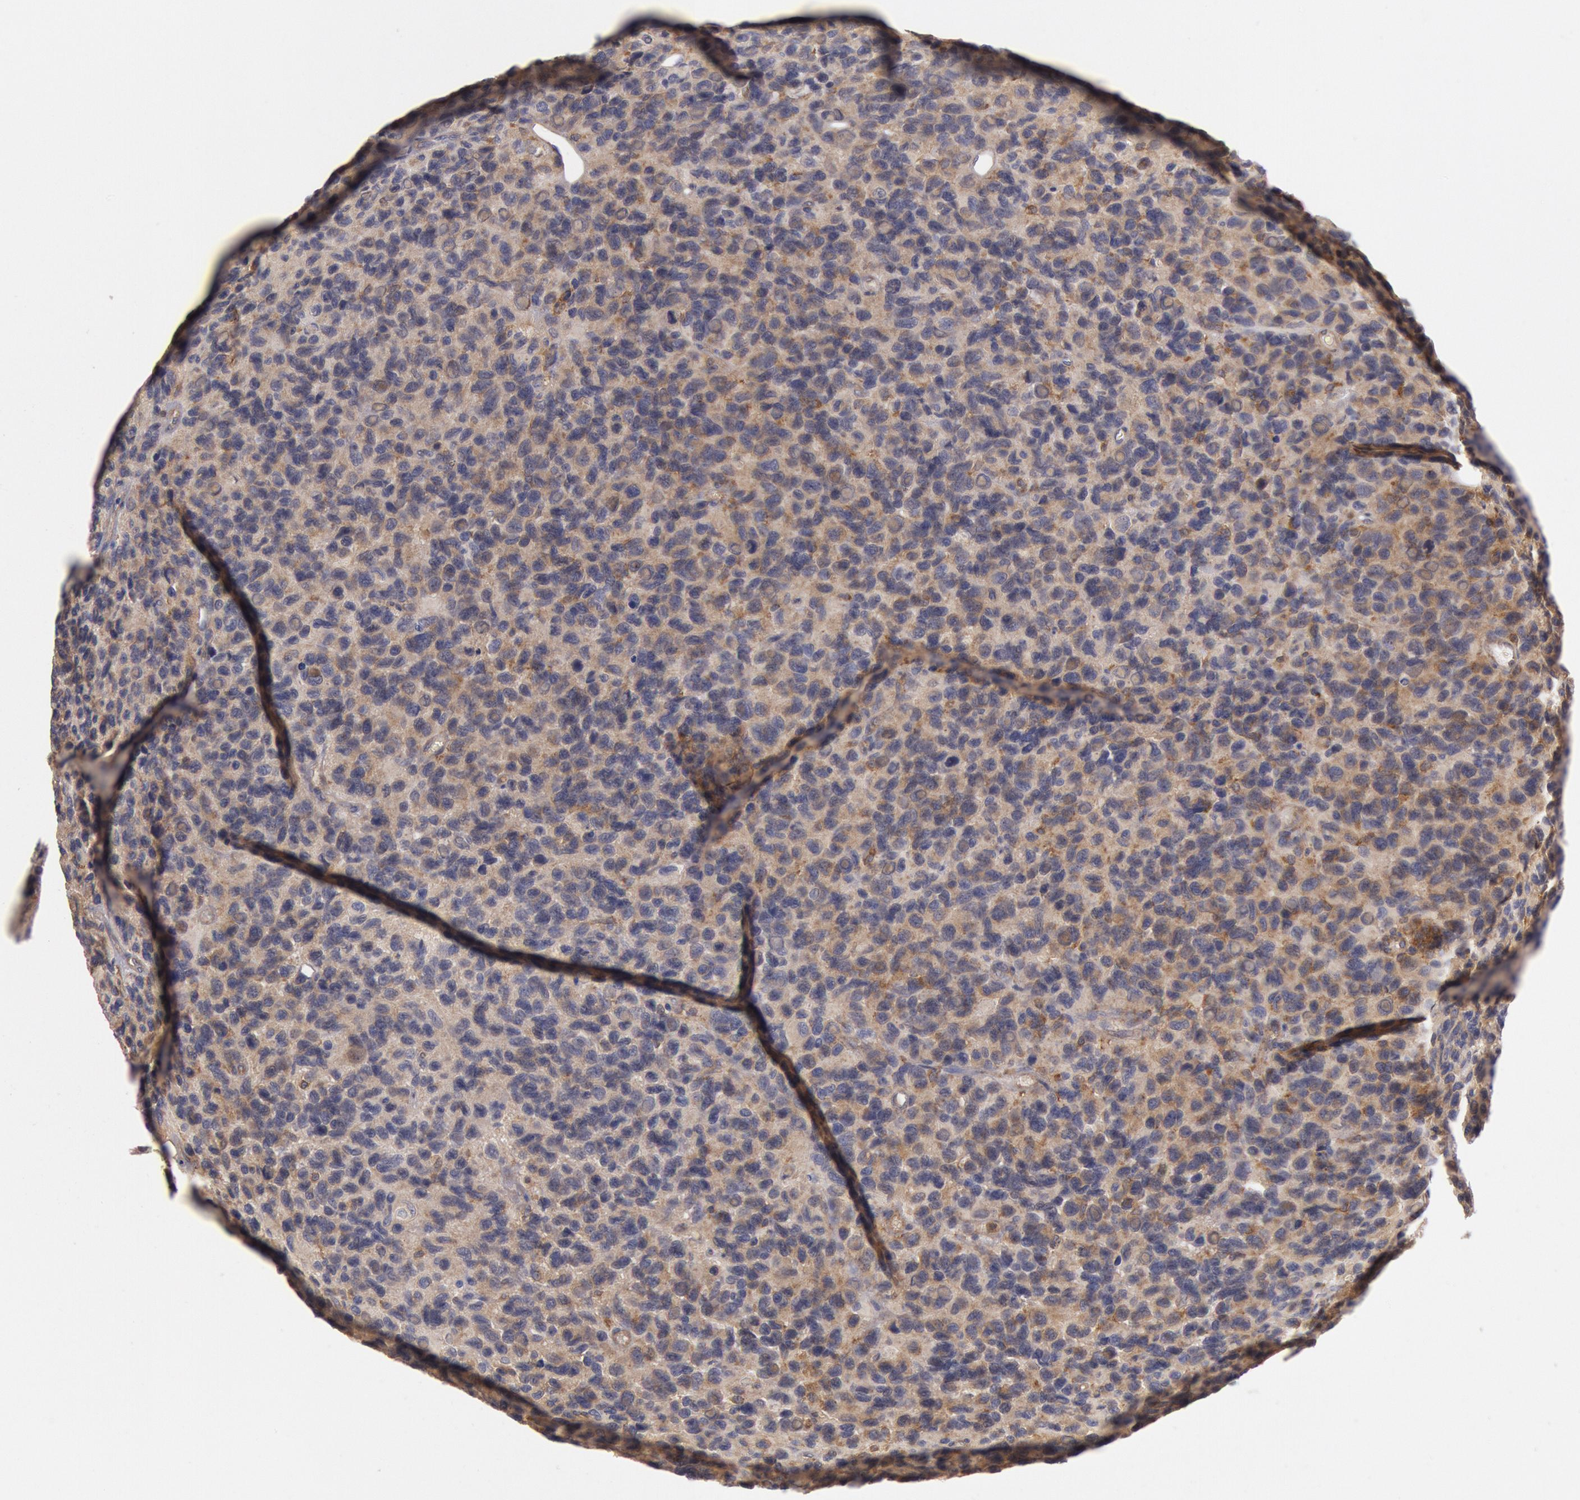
{"staining": {"intensity": "weak", "quantity": "<25%", "location": "cytoplasmic/membranous"}, "tissue": "glioma", "cell_type": "Tumor cells", "image_type": "cancer", "snomed": [{"axis": "morphology", "description": "Glioma, malignant, High grade"}, {"axis": "topography", "description": "Brain"}], "caption": "A photomicrograph of glioma stained for a protein displays no brown staining in tumor cells.", "gene": "PIK3R1", "patient": {"sex": "male", "age": 77}}